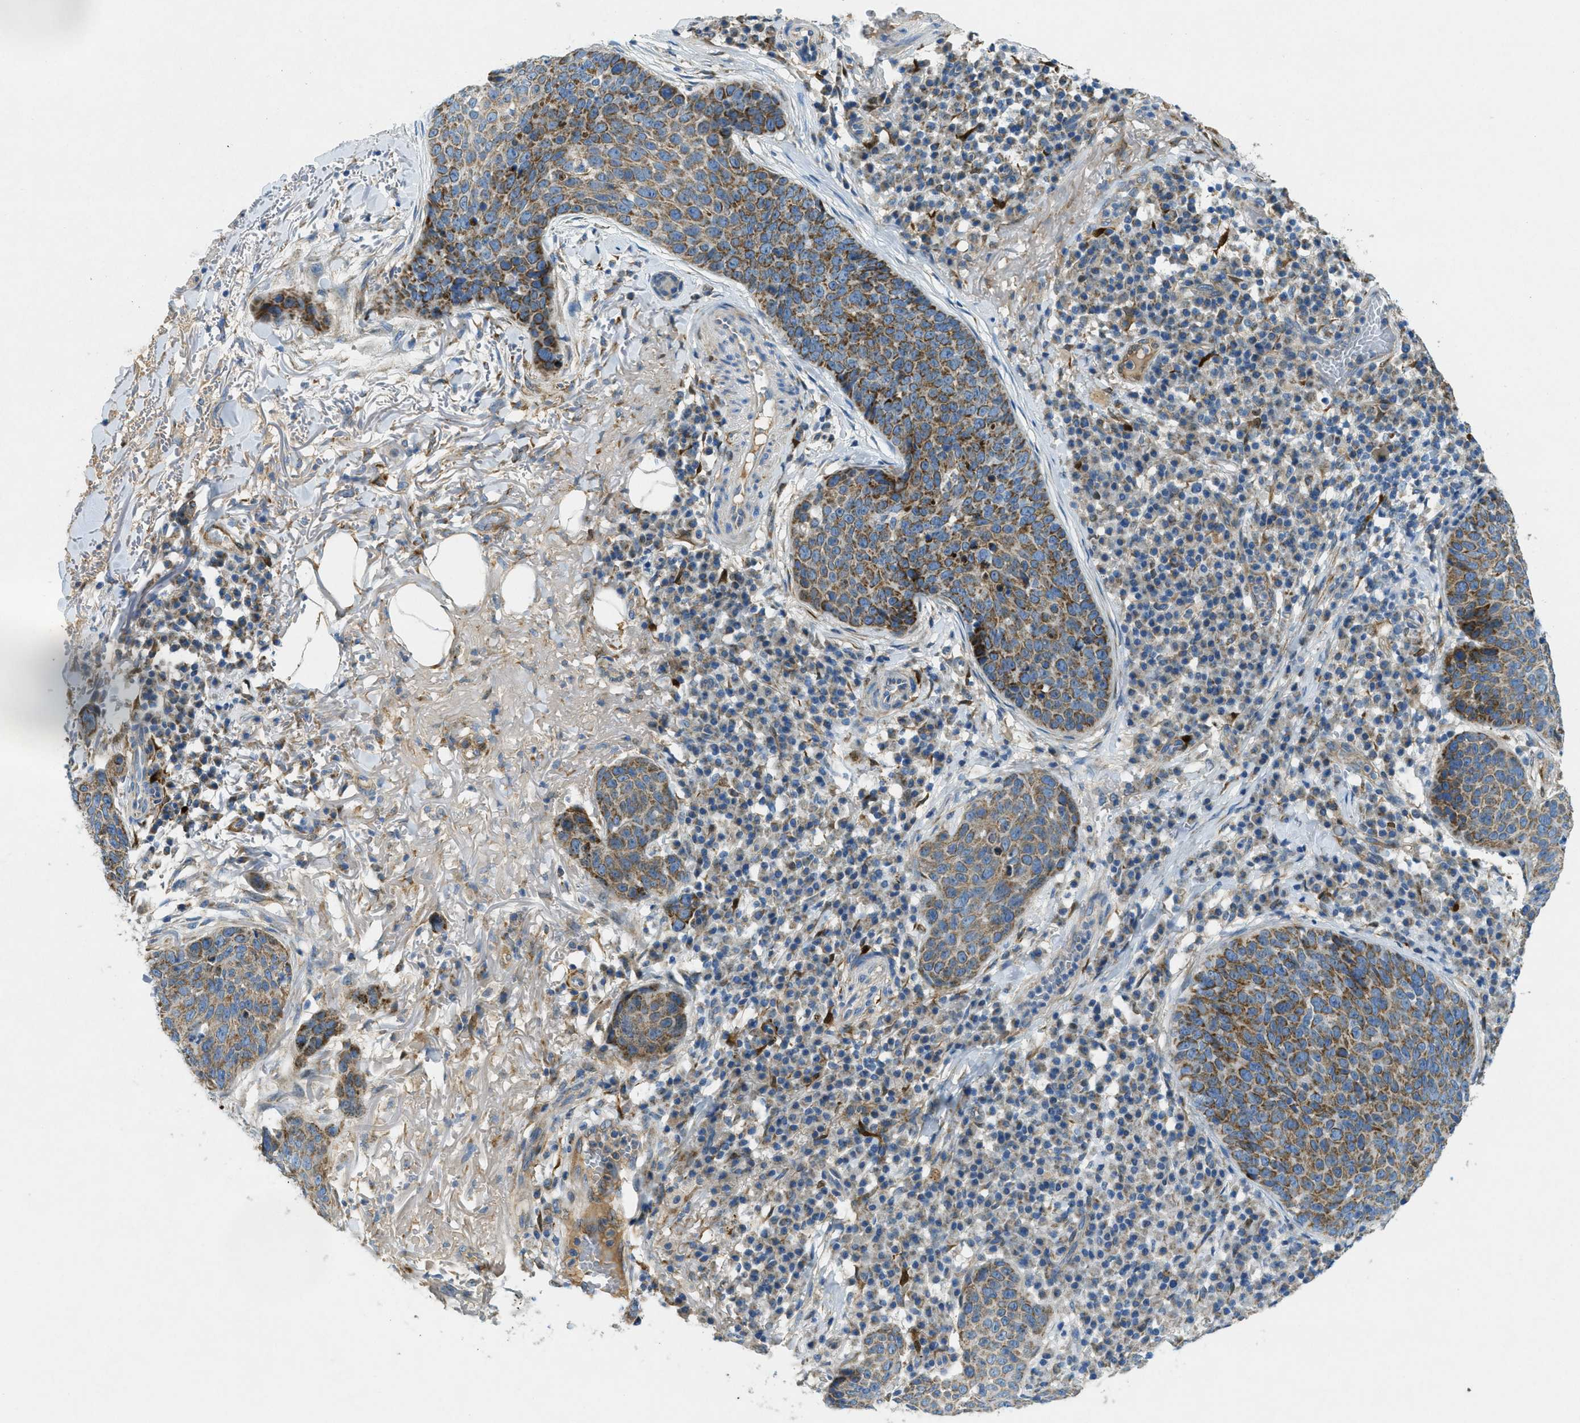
{"staining": {"intensity": "moderate", "quantity": ">75%", "location": "cytoplasmic/membranous"}, "tissue": "skin cancer", "cell_type": "Tumor cells", "image_type": "cancer", "snomed": [{"axis": "morphology", "description": "Squamous cell carcinoma in situ, NOS"}, {"axis": "morphology", "description": "Squamous cell carcinoma, NOS"}, {"axis": "topography", "description": "Skin"}], "caption": "Immunohistochemistry of squamous cell carcinoma in situ (skin) shows medium levels of moderate cytoplasmic/membranous expression in about >75% of tumor cells. Using DAB (3,3'-diaminobenzidine) (brown) and hematoxylin (blue) stains, captured at high magnification using brightfield microscopy.", "gene": "CYGB", "patient": {"sex": "male", "age": 93}}